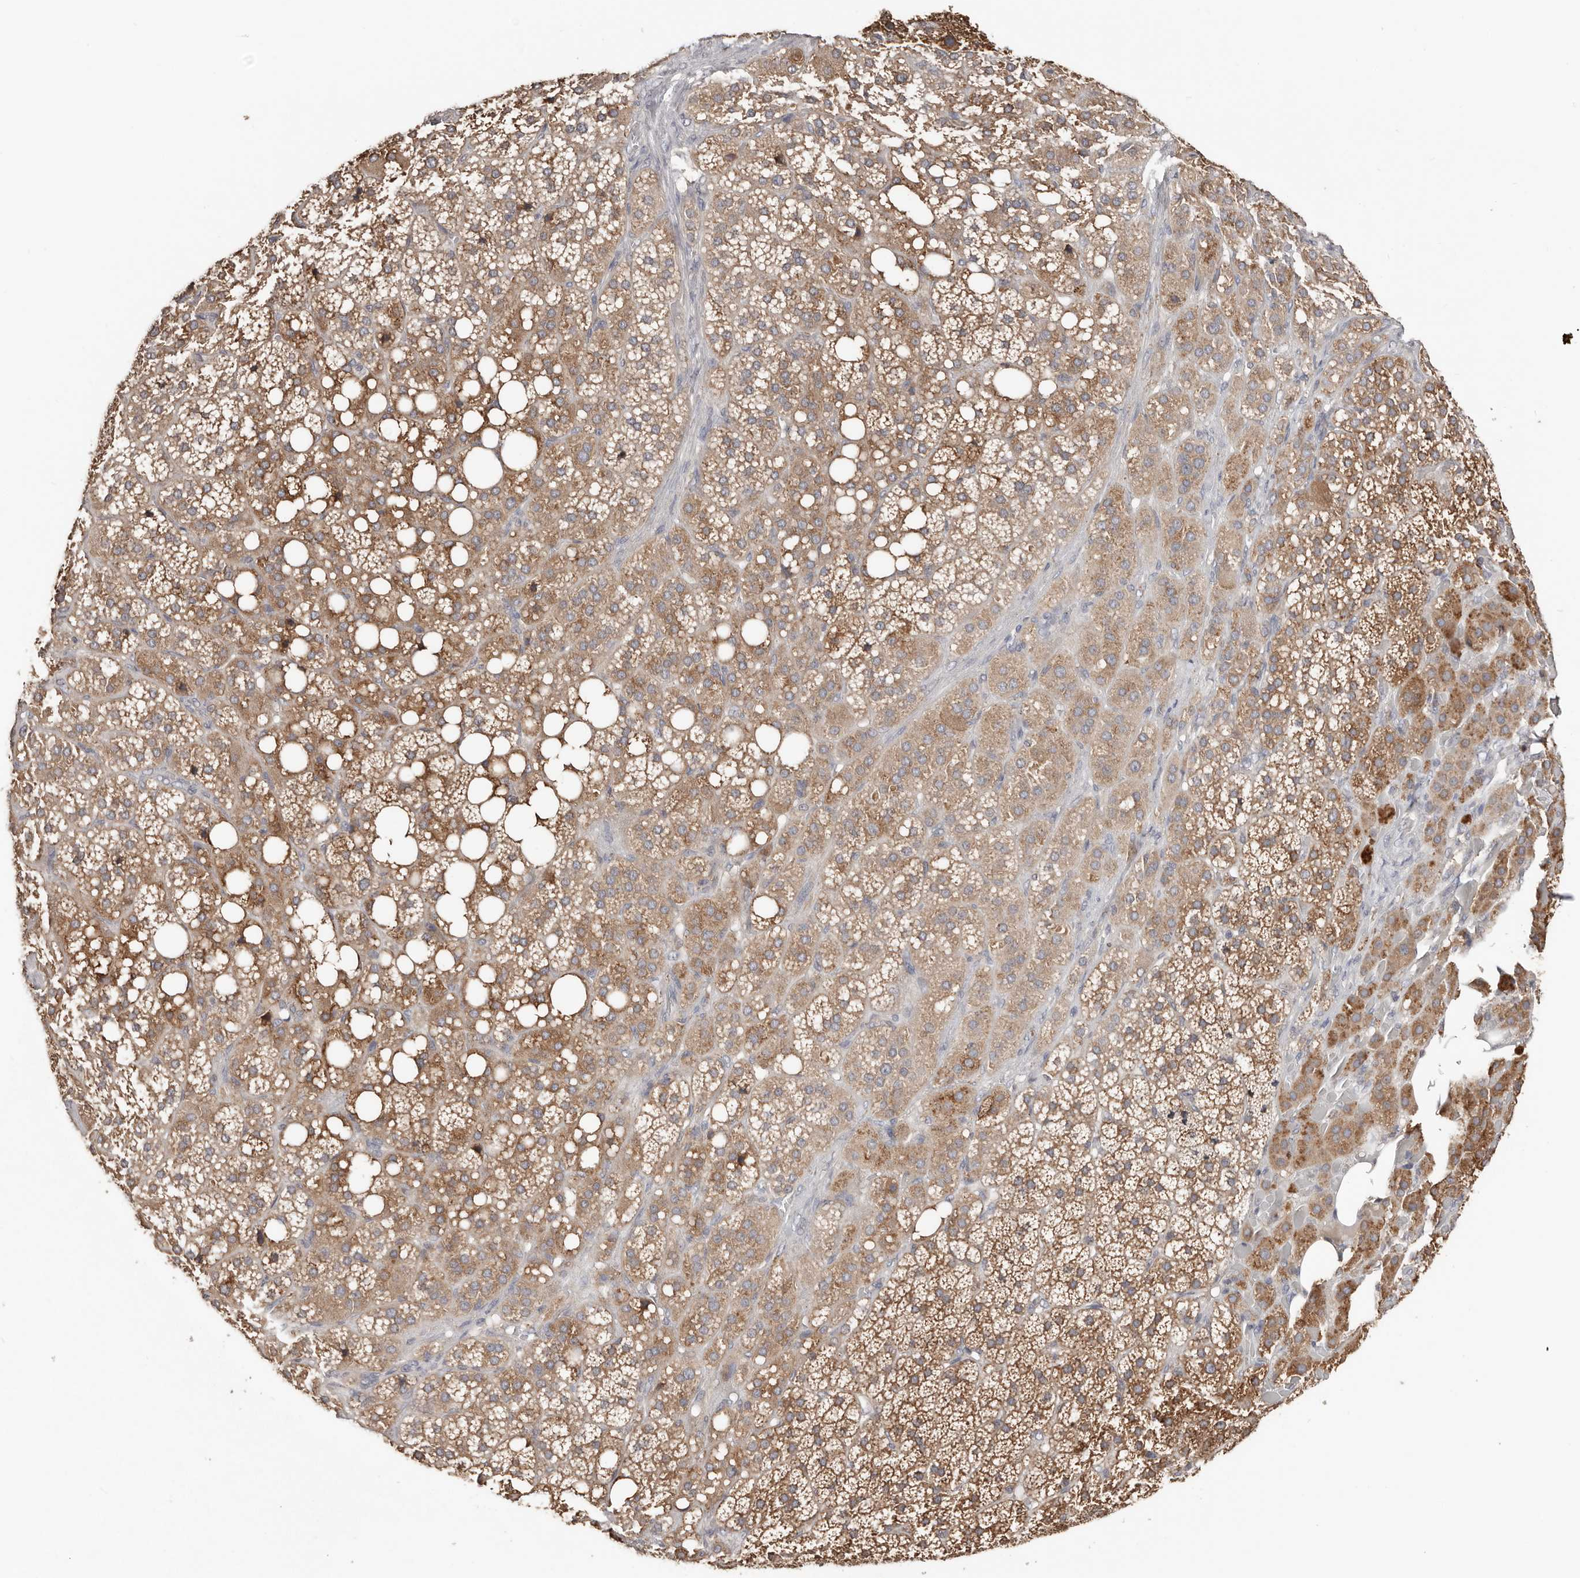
{"staining": {"intensity": "moderate", "quantity": ">75%", "location": "cytoplasmic/membranous"}, "tissue": "adrenal gland", "cell_type": "Glandular cells", "image_type": "normal", "snomed": [{"axis": "morphology", "description": "Normal tissue, NOS"}, {"axis": "topography", "description": "Adrenal gland"}], "caption": "A micrograph of human adrenal gland stained for a protein shows moderate cytoplasmic/membranous brown staining in glandular cells. The protein of interest is stained brown, and the nuclei are stained in blue (DAB IHC with brightfield microscopy, high magnification).", "gene": "SLC39A2", "patient": {"sex": "female", "age": 59}}